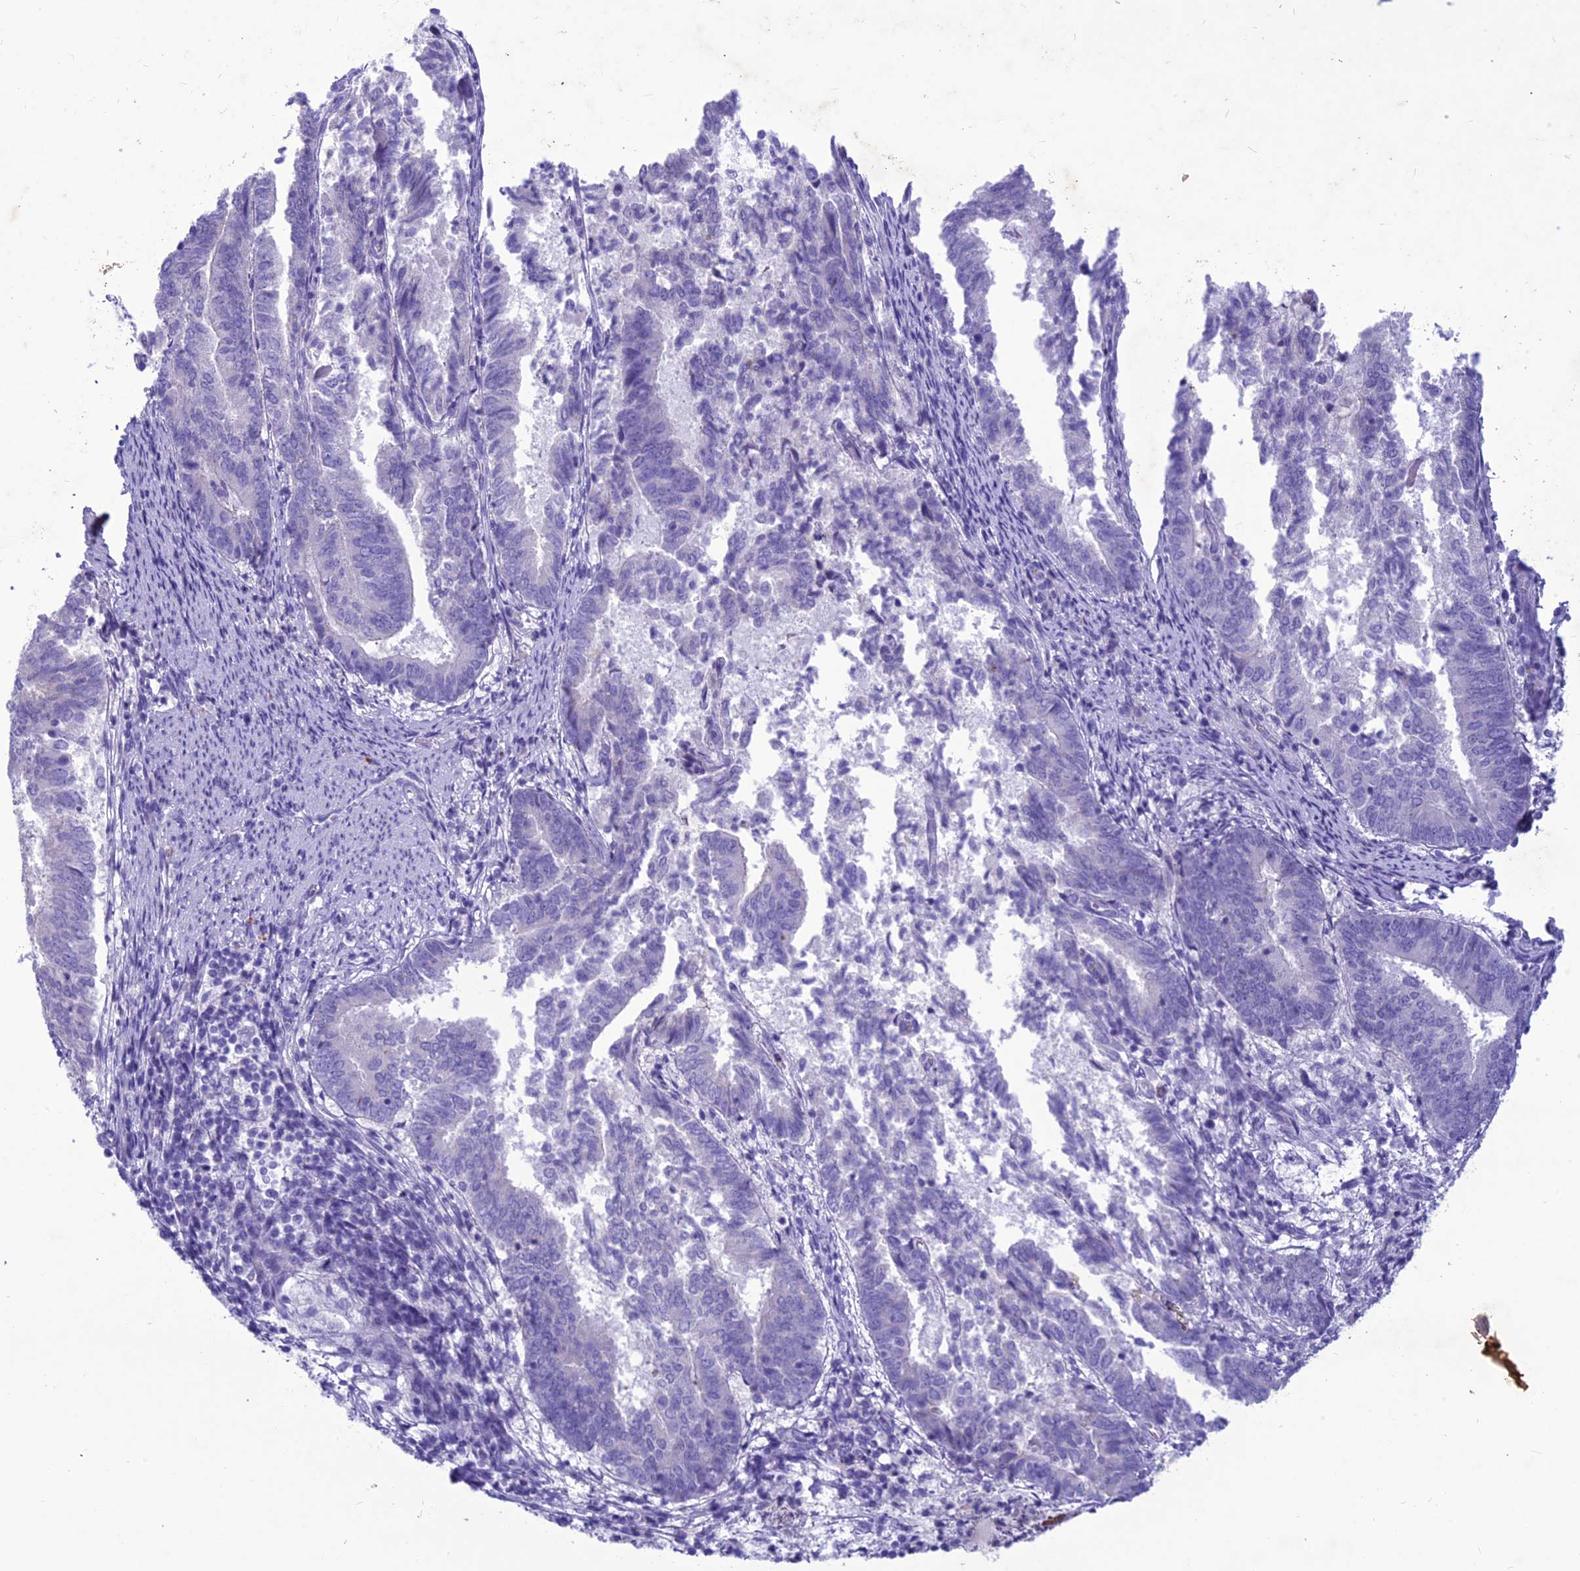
{"staining": {"intensity": "negative", "quantity": "none", "location": "none"}, "tissue": "endometrial cancer", "cell_type": "Tumor cells", "image_type": "cancer", "snomed": [{"axis": "morphology", "description": "Adenocarcinoma, NOS"}, {"axis": "topography", "description": "Endometrium"}], "caption": "There is no significant expression in tumor cells of endometrial adenocarcinoma.", "gene": "IFT172", "patient": {"sex": "female", "age": 80}}